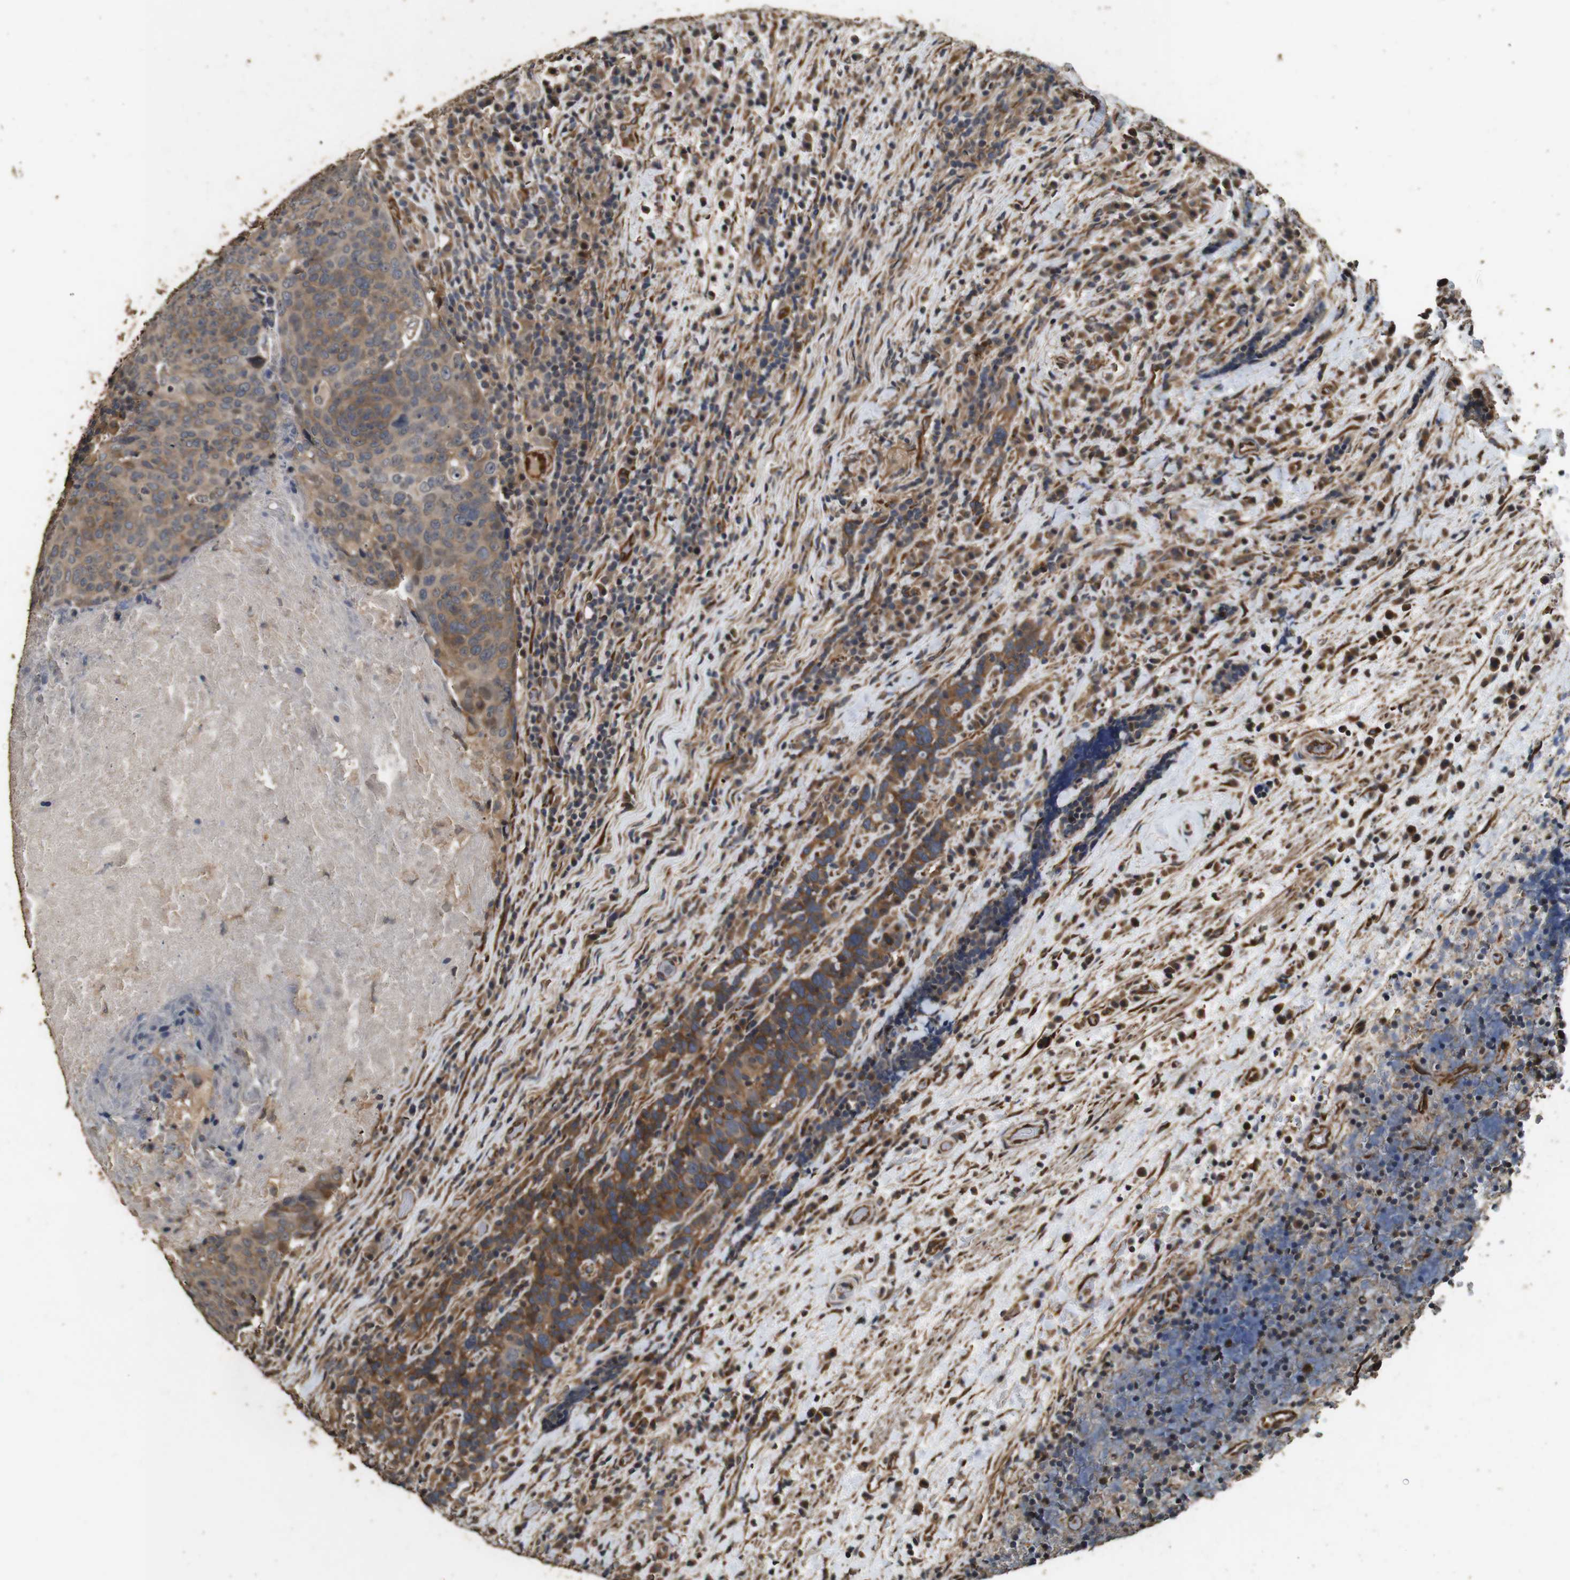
{"staining": {"intensity": "moderate", "quantity": "25%-75%", "location": "cytoplasmic/membranous"}, "tissue": "head and neck cancer", "cell_type": "Tumor cells", "image_type": "cancer", "snomed": [{"axis": "morphology", "description": "Squamous cell carcinoma, NOS"}, {"axis": "morphology", "description": "Squamous cell carcinoma, metastatic, NOS"}, {"axis": "topography", "description": "Lymph node"}, {"axis": "topography", "description": "Head-Neck"}], "caption": "Immunohistochemical staining of head and neck cancer demonstrates medium levels of moderate cytoplasmic/membranous expression in about 25%-75% of tumor cells. The staining was performed using DAB to visualize the protein expression in brown, while the nuclei were stained in blue with hematoxylin (Magnification: 20x).", "gene": "CNPY4", "patient": {"sex": "male", "age": 62}}